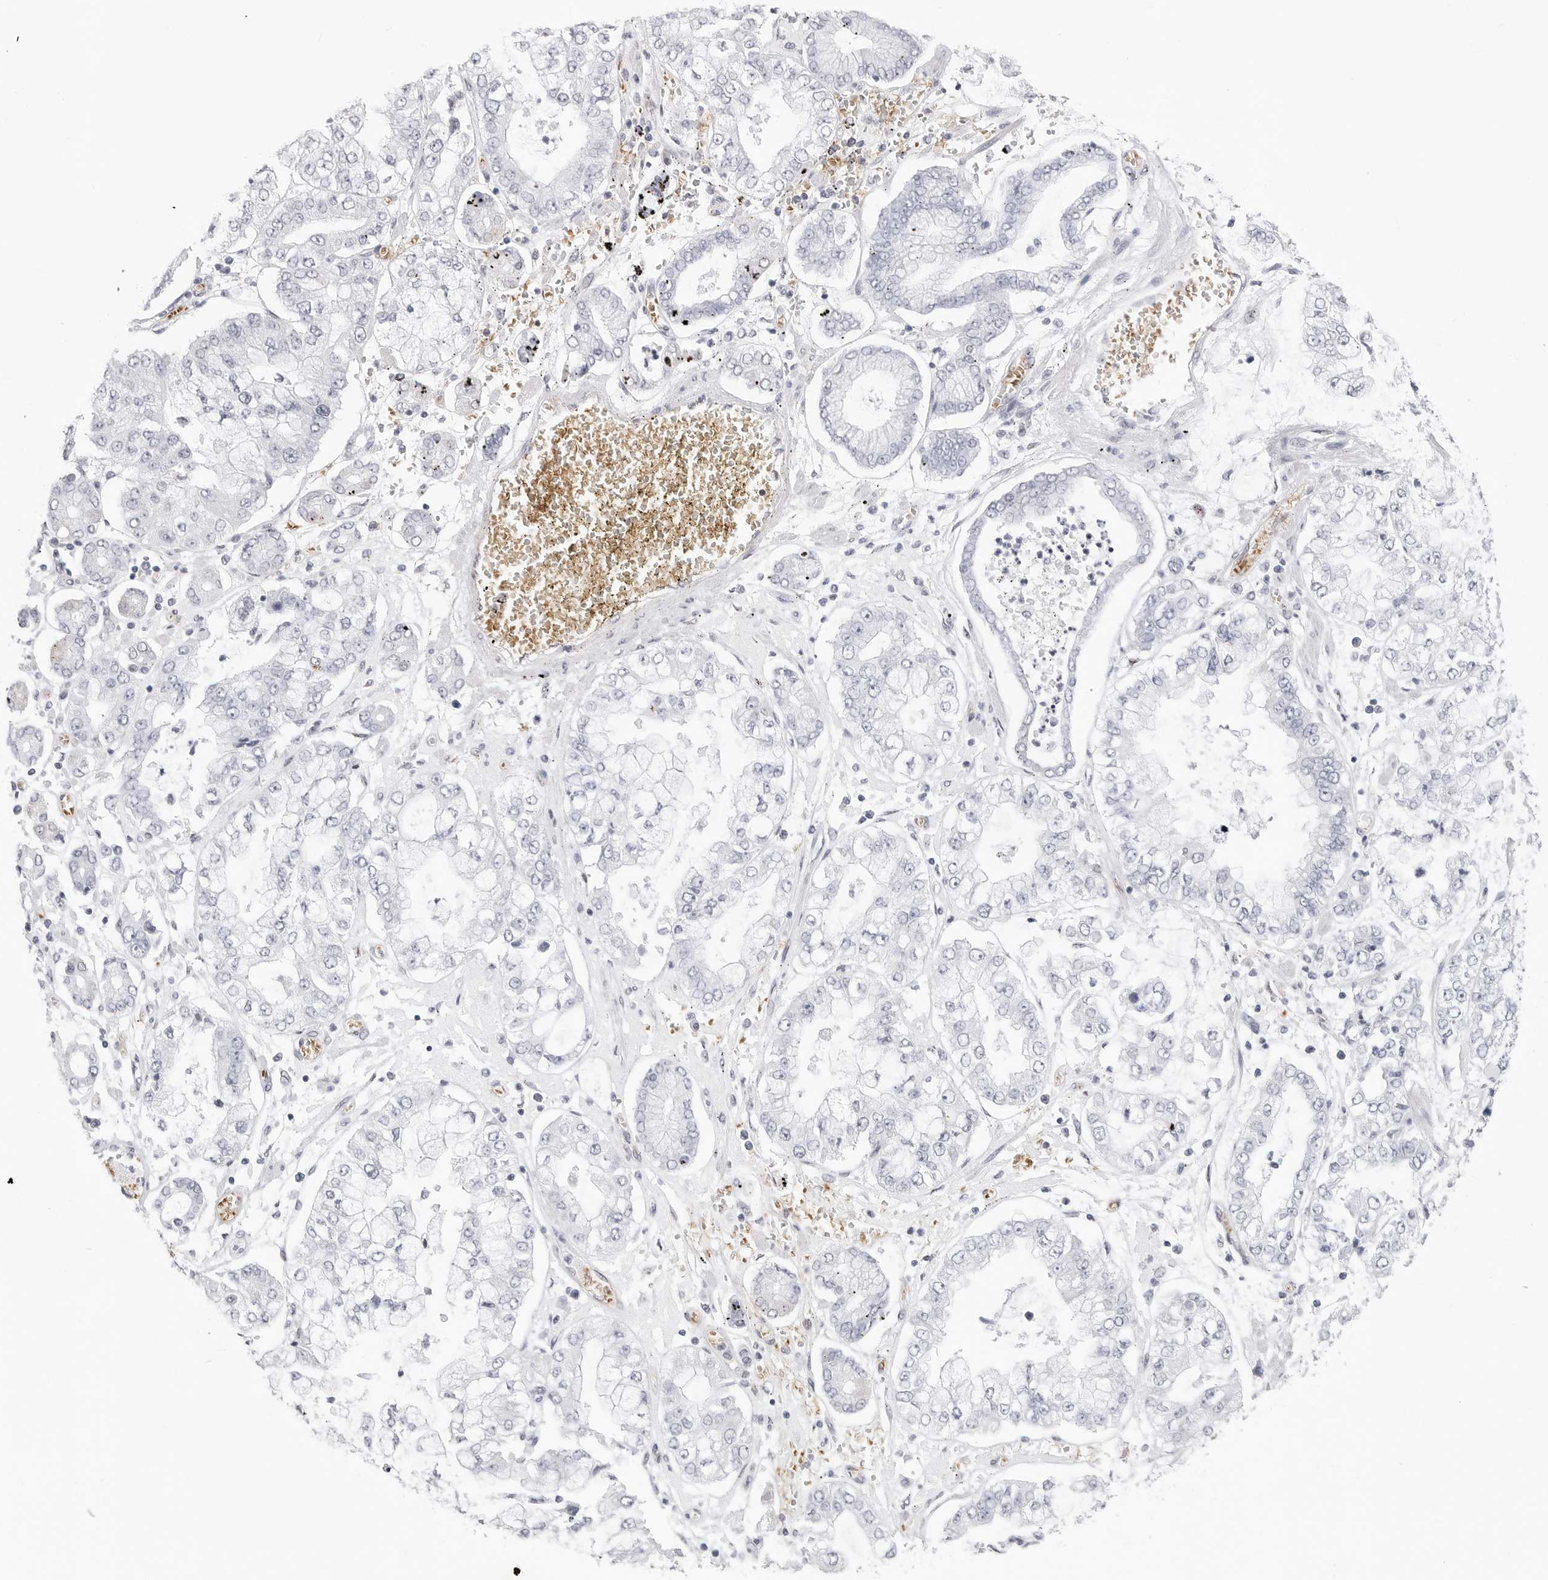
{"staining": {"intensity": "negative", "quantity": "none", "location": "none"}, "tissue": "stomach cancer", "cell_type": "Tumor cells", "image_type": "cancer", "snomed": [{"axis": "morphology", "description": "Adenocarcinoma, NOS"}, {"axis": "topography", "description": "Stomach"}], "caption": "Immunohistochemistry (IHC) of stomach cancer (adenocarcinoma) demonstrates no staining in tumor cells. (Immunohistochemistry, brightfield microscopy, high magnification).", "gene": "TSSK1B", "patient": {"sex": "male", "age": 76}}